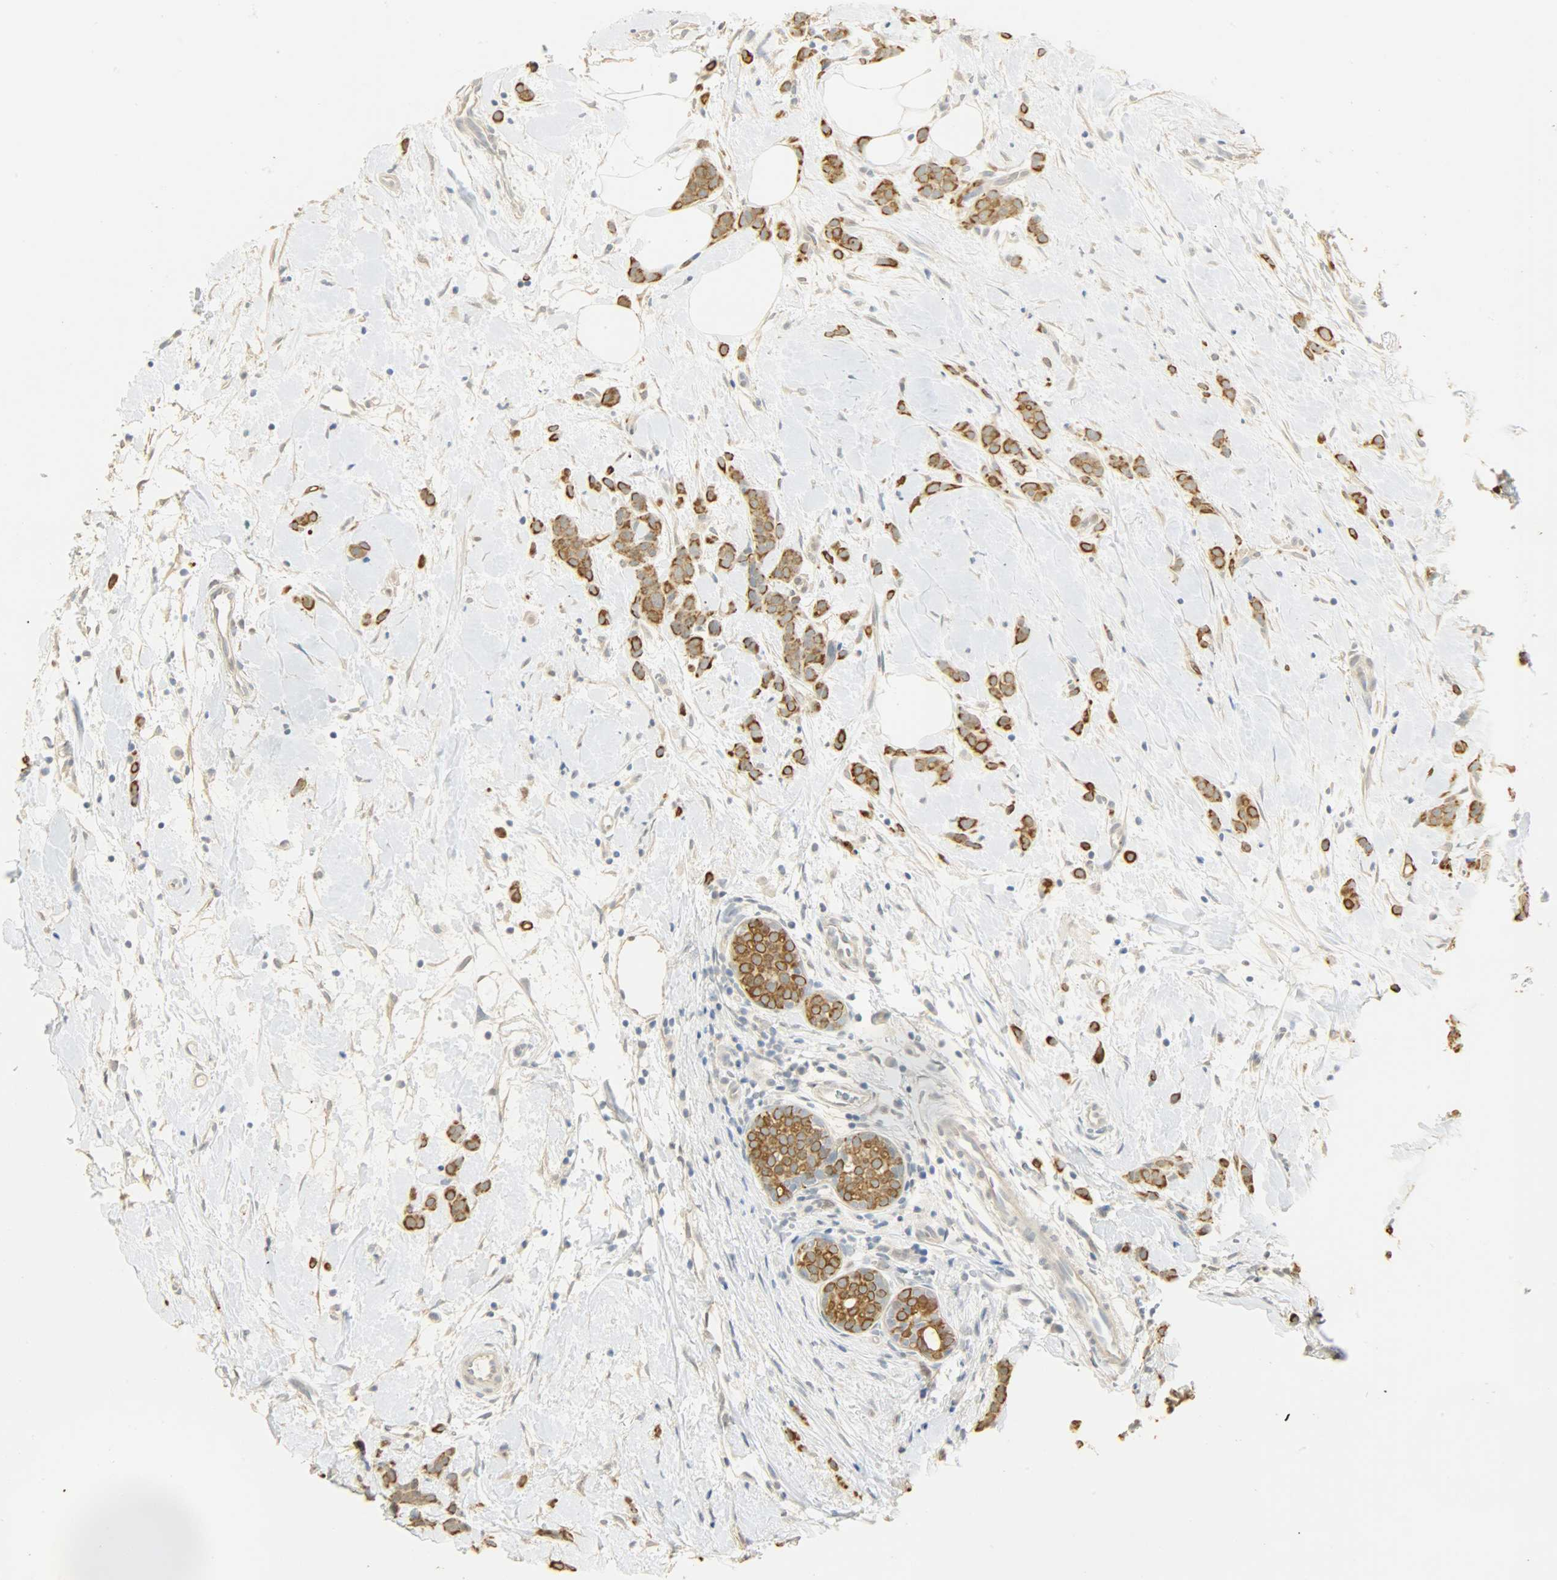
{"staining": {"intensity": "strong", "quantity": ">75%", "location": "cytoplasmic/membranous"}, "tissue": "breast cancer", "cell_type": "Tumor cells", "image_type": "cancer", "snomed": [{"axis": "morphology", "description": "Lobular carcinoma, in situ"}, {"axis": "morphology", "description": "Lobular carcinoma"}, {"axis": "topography", "description": "Breast"}], "caption": "IHC histopathology image of breast cancer stained for a protein (brown), which shows high levels of strong cytoplasmic/membranous positivity in approximately >75% of tumor cells.", "gene": "USP13", "patient": {"sex": "female", "age": 41}}